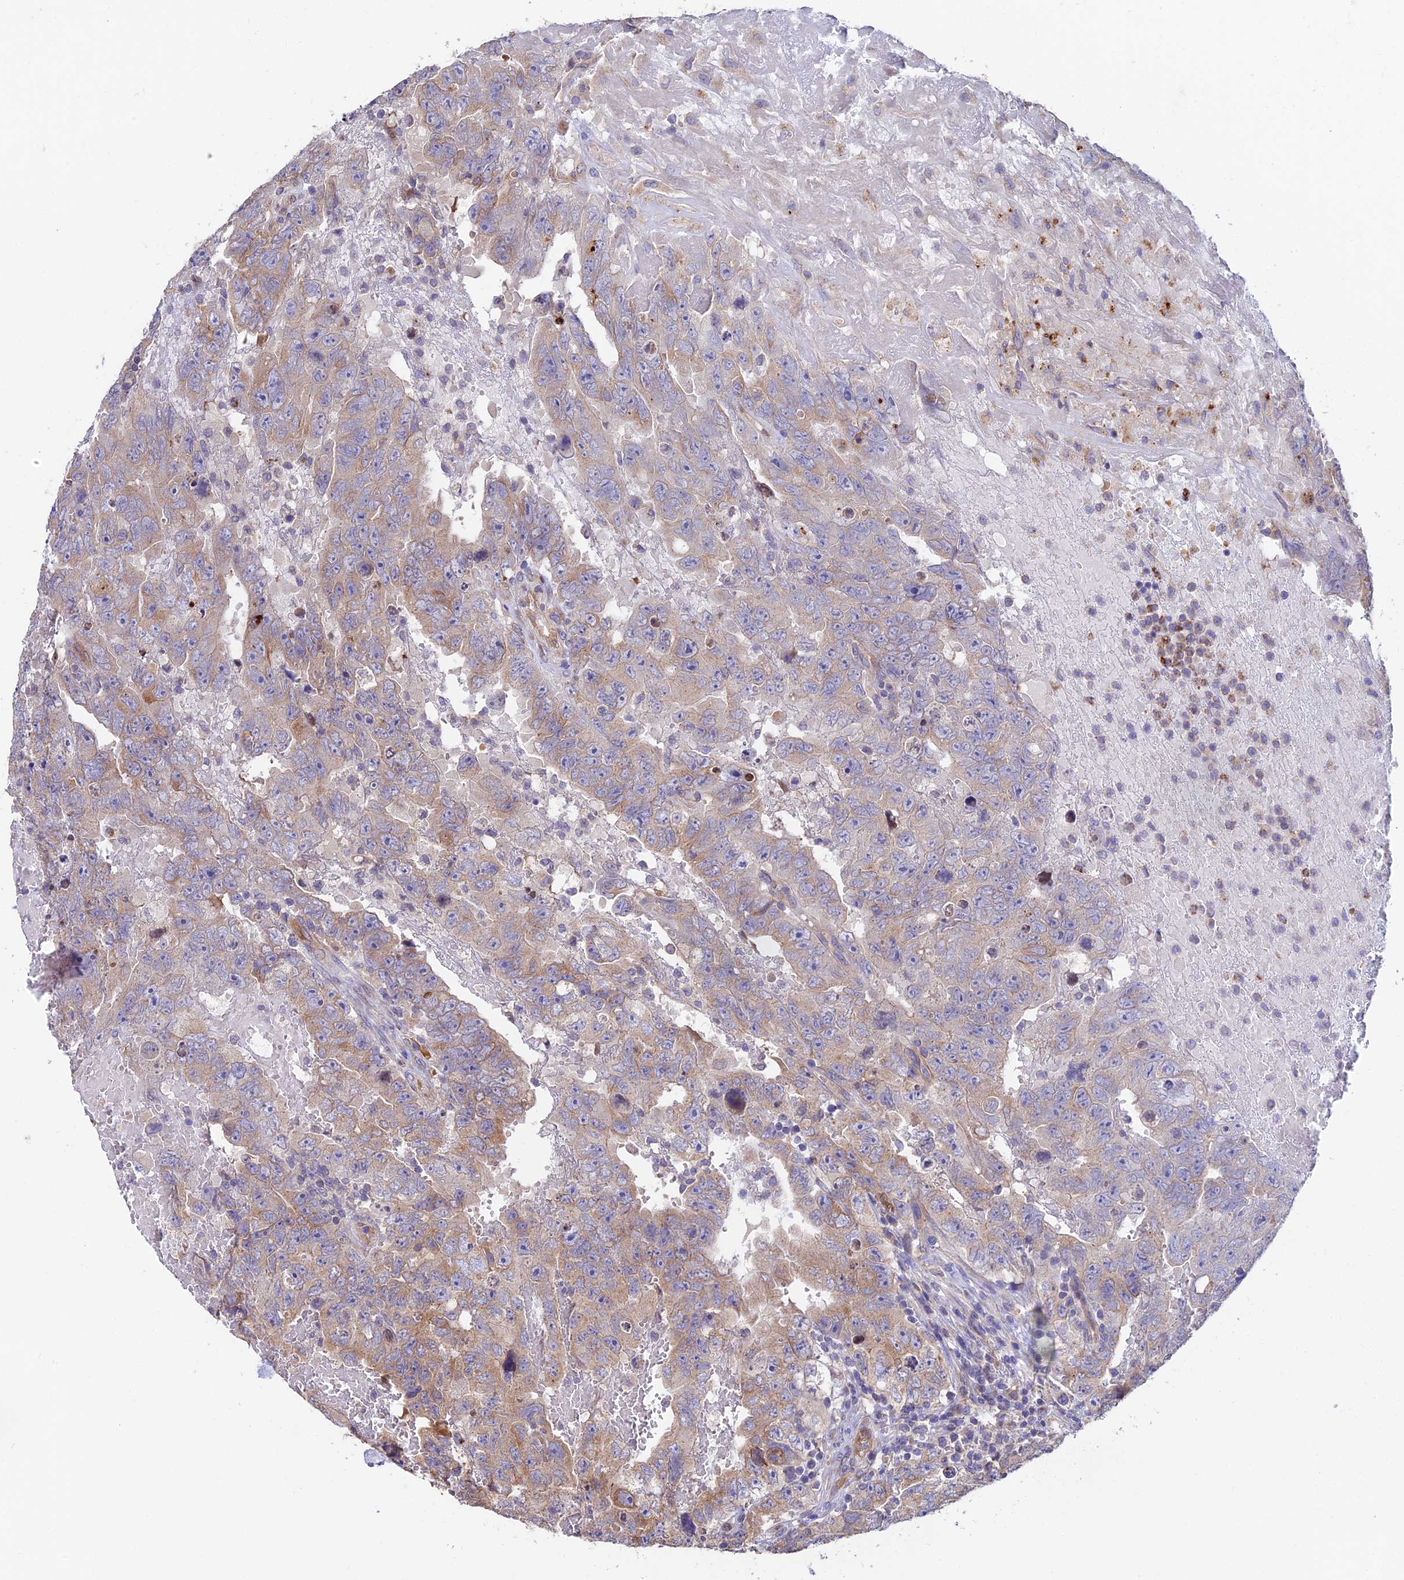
{"staining": {"intensity": "moderate", "quantity": "25%-75%", "location": "cytoplasmic/membranous"}, "tissue": "testis cancer", "cell_type": "Tumor cells", "image_type": "cancer", "snomed": [{"axis": "morphology", "description": "Carcinoma, Embryonal, NOS"}, {"axis": "topography", "description": "Testis"}], "caption": "Testis cancer (embryonal carcinoma) tissue reveals moderate cytoplasmic/membranous positivity in approximately 25%-75% of tumor cells, visualized by immunohistochemistry. The staining was performed using DAB (3,3'-diaminobenzidine), with brown indicating positive protein expression. Nuclei are stained blue with hematoxylin.", "gene": "EMC3", "patient": {"sex": "male", "age": 45}}